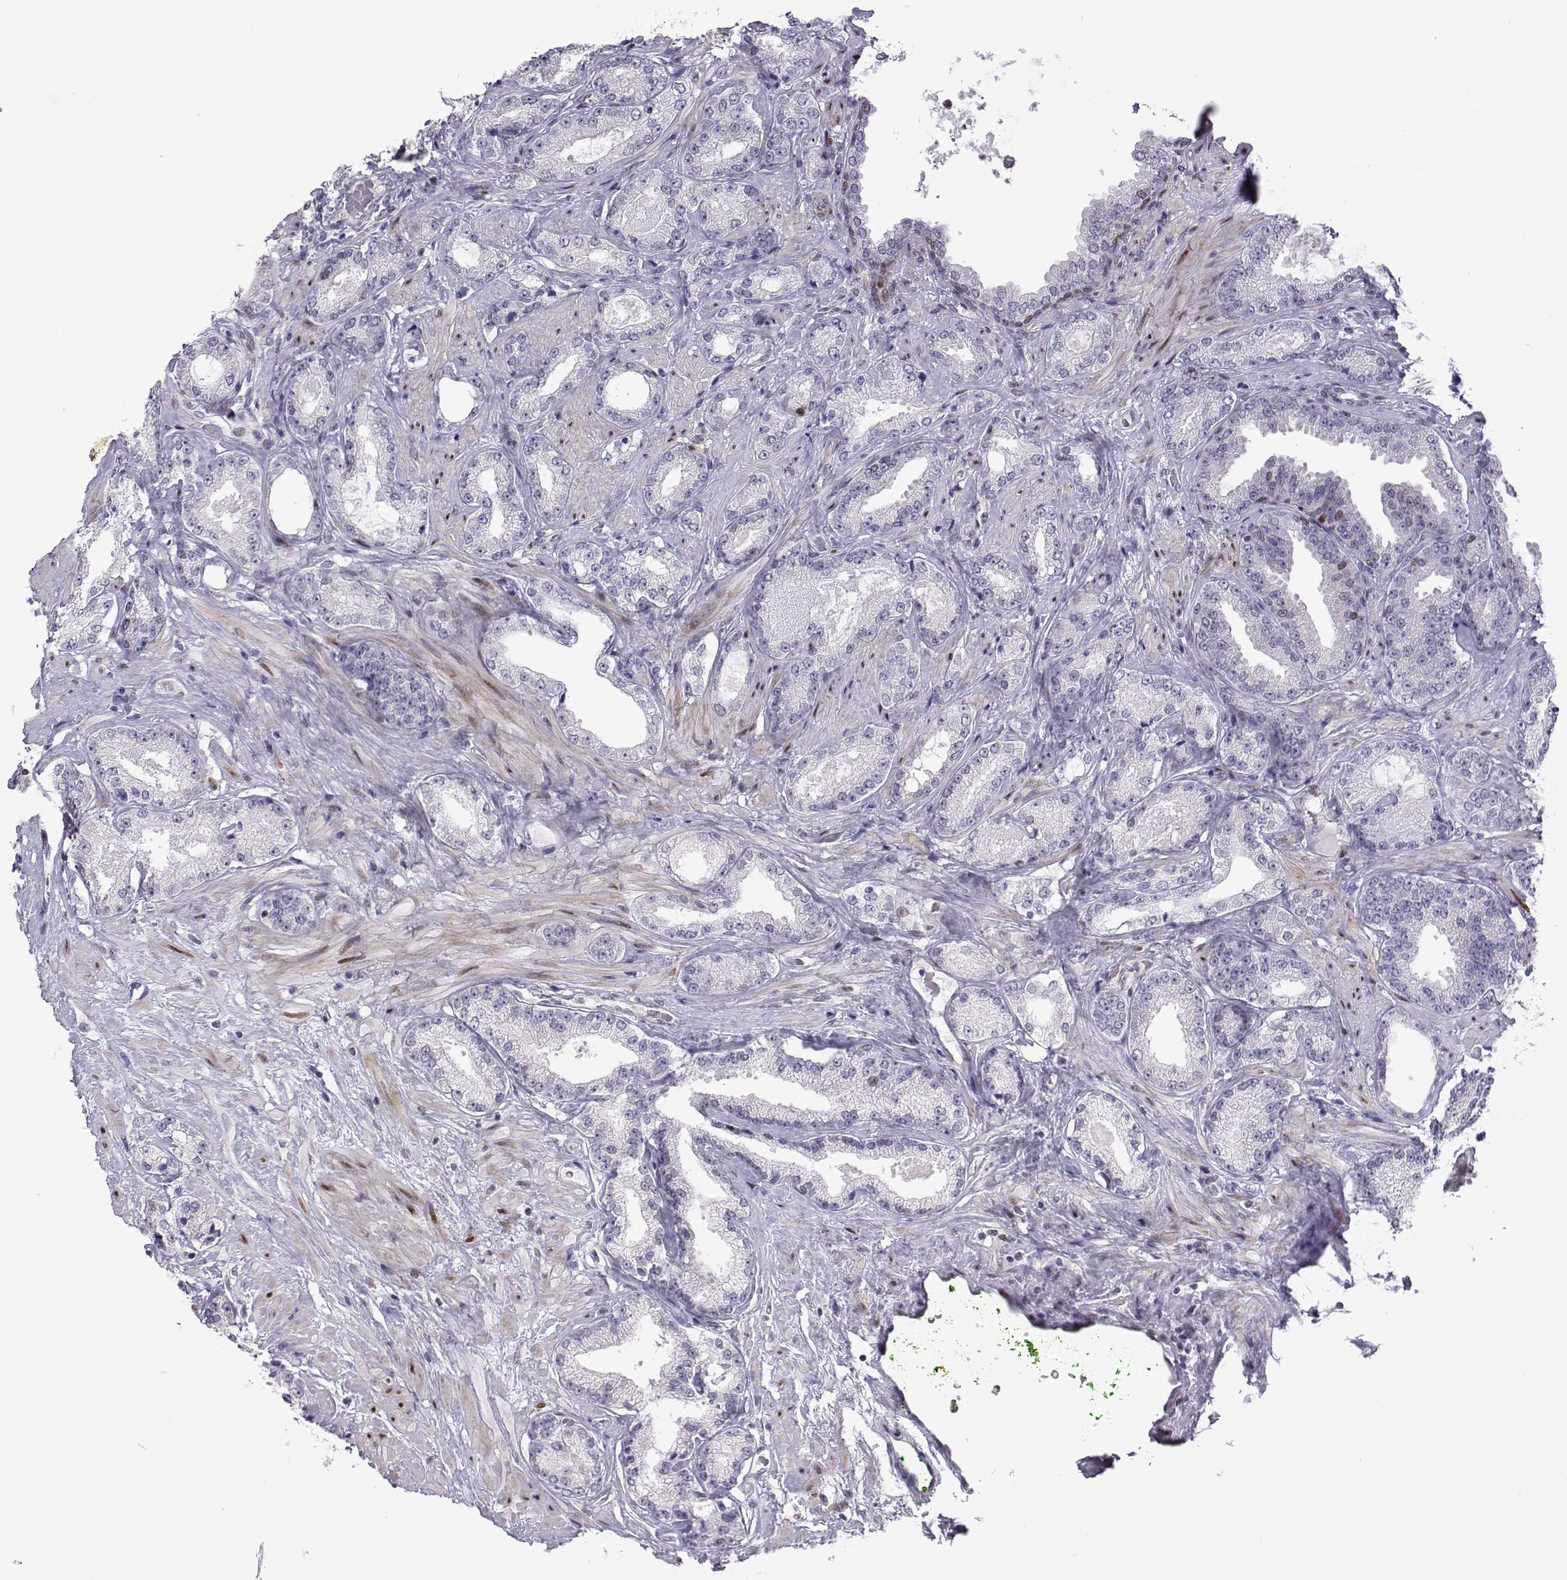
{"staining": {"intensity": "weak", "quantity": "<25%", "location": "nuclear"}, "tissue": "prostate cancer", "cell_type": "Tumor cells", "image_type": "cancer", "snomed": [{"axis": "morphology", "description": "Adenocarcinoma, Low grade"}, {"axis": "topography", "description": "Prostate"}], "caption": "Immunohistochemistry (IHC) of adenocarcinoma (low-grade) (prostate) shows no expression in tumor cells.", "gene": "CFAP70", "patient": {"sex": "male", "age": 68}}